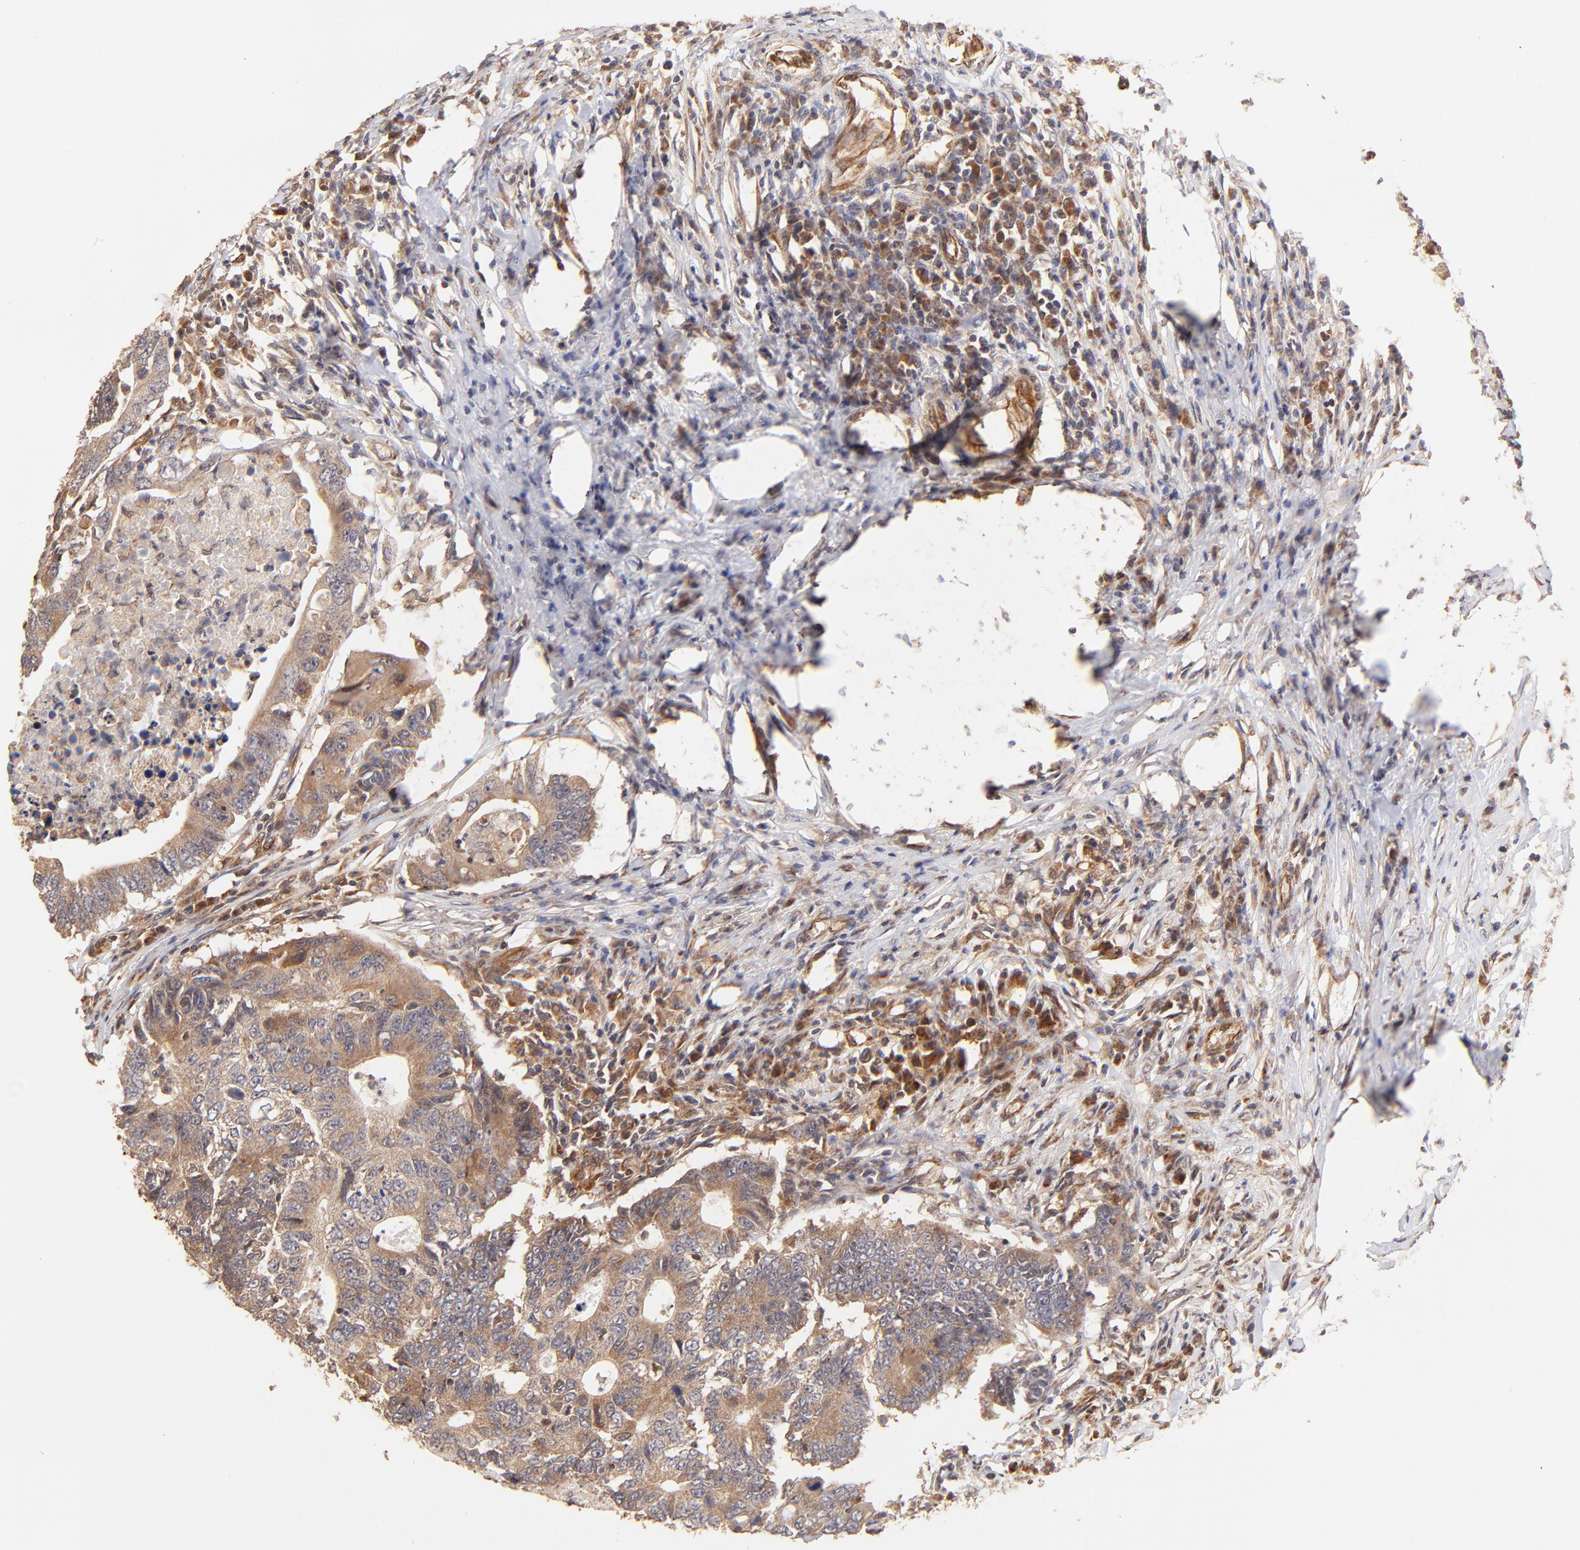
{"staining": {"intensity": "weak", "quantity": ">75%", "location": "cytoplasmic/membranous"}, "tissue": "colorectal cancer", "cell_type": "Tumor cells", "image_type": "cancer", "snomed": [{"axis": "morphology", "description": "Adenocarcinoma, NOS"}, {"axis": "topography", "description": "Colon"}], "caption": "Colorectal cancer (adenocarcinoma) stained with a protein marker displays weak staining in tumor cells.", "gene": "TNFAIP3", "patient": {"sex": "male", "age": 71}}